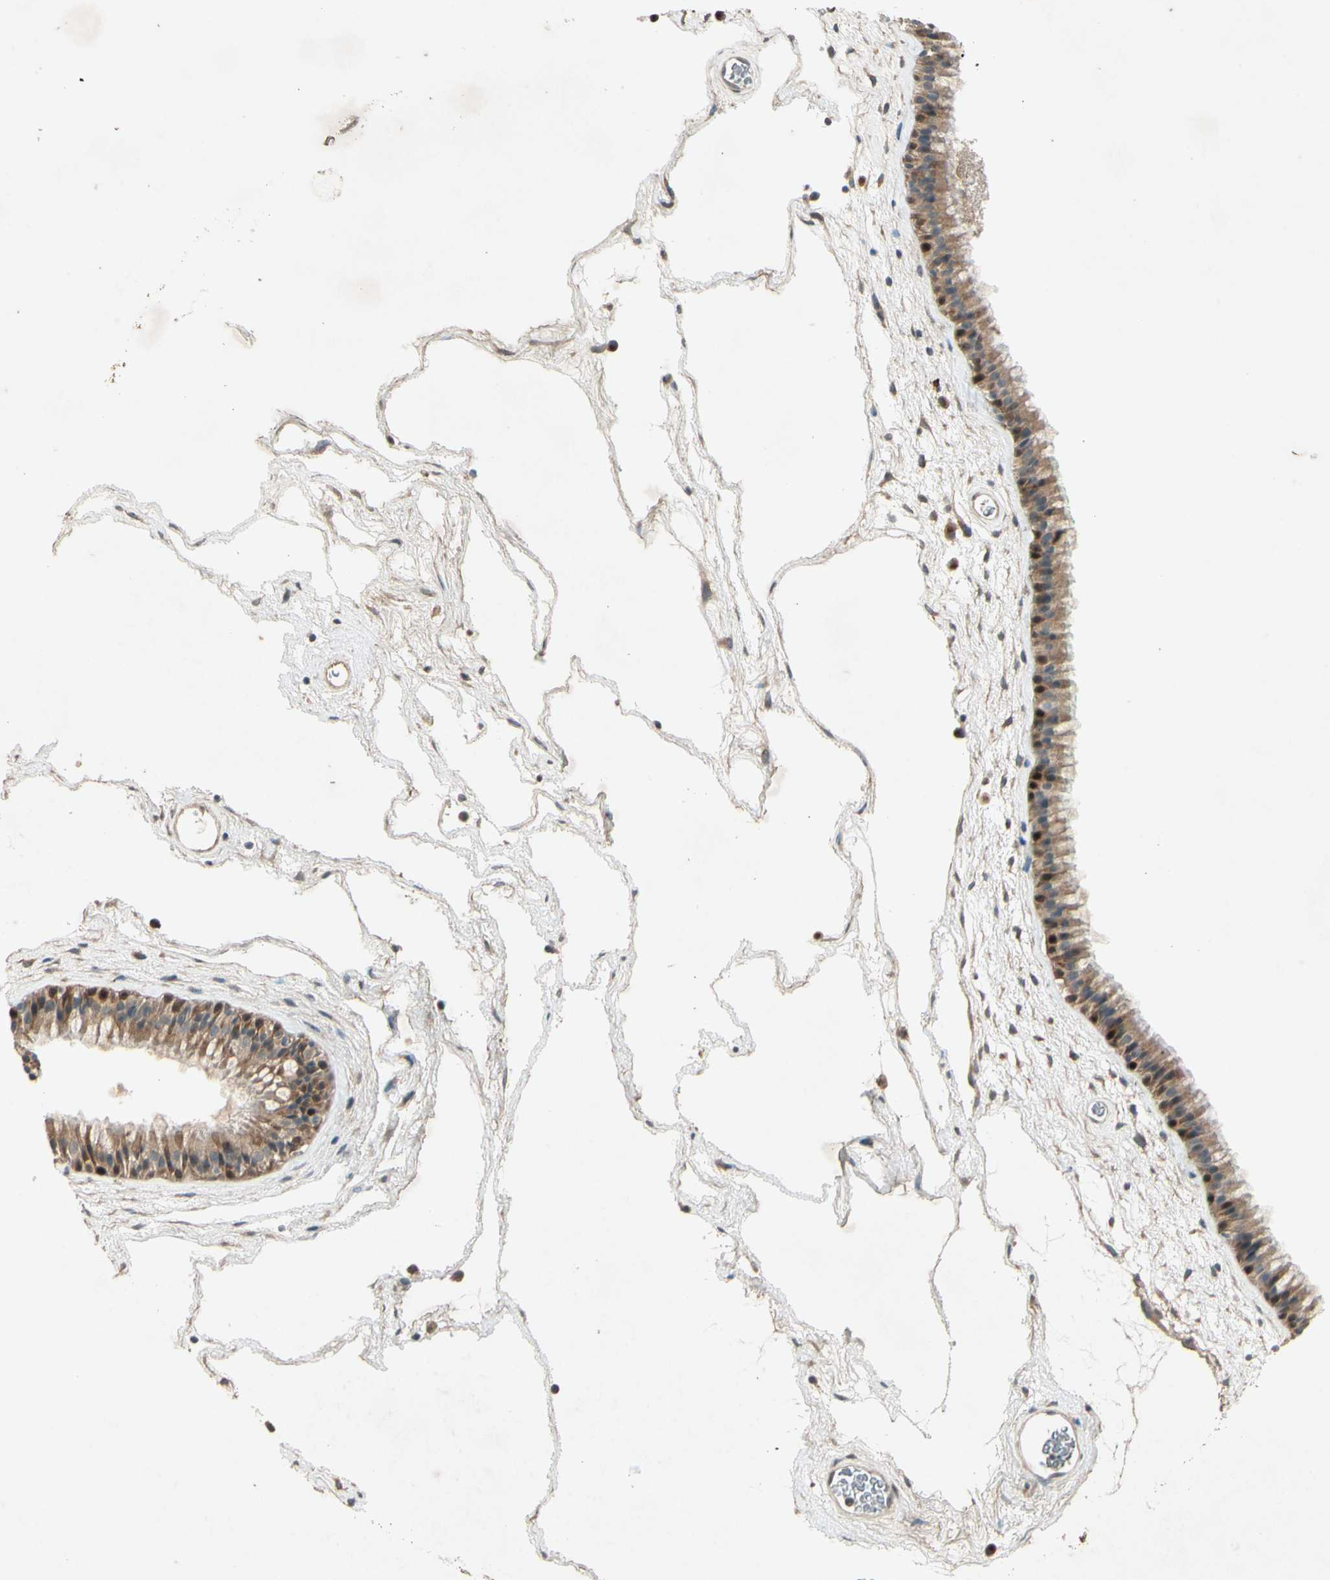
{"staining": {"intensity": "strong", "quantity": ">75%", "location": "cytoplasmic/membranous"}, "tissue": "nasopharynx", "cell_type": "Respiratory epithelial cells", "image_type": "normal", "snomed": [{"axis": "morphology", "description": "Normal tissue, NOS"}, {"axis": "morphology", "description": "Inflammation, NOS"}, {"axis": "topography", "description": "Nasopharynx"}], "caption": "Immunohistochemistry micrograph of benign nasopharynx: nasopharynx stained using IHC exhibits high levels of strong protein expression localized specifically in the cytoplasmic/membranous of respiratory epithelial cells, appearing as a cytoplasmic/membranous brown color.", "gene": "FHDC1", "patient": {"sex": "male", "age": 48}}